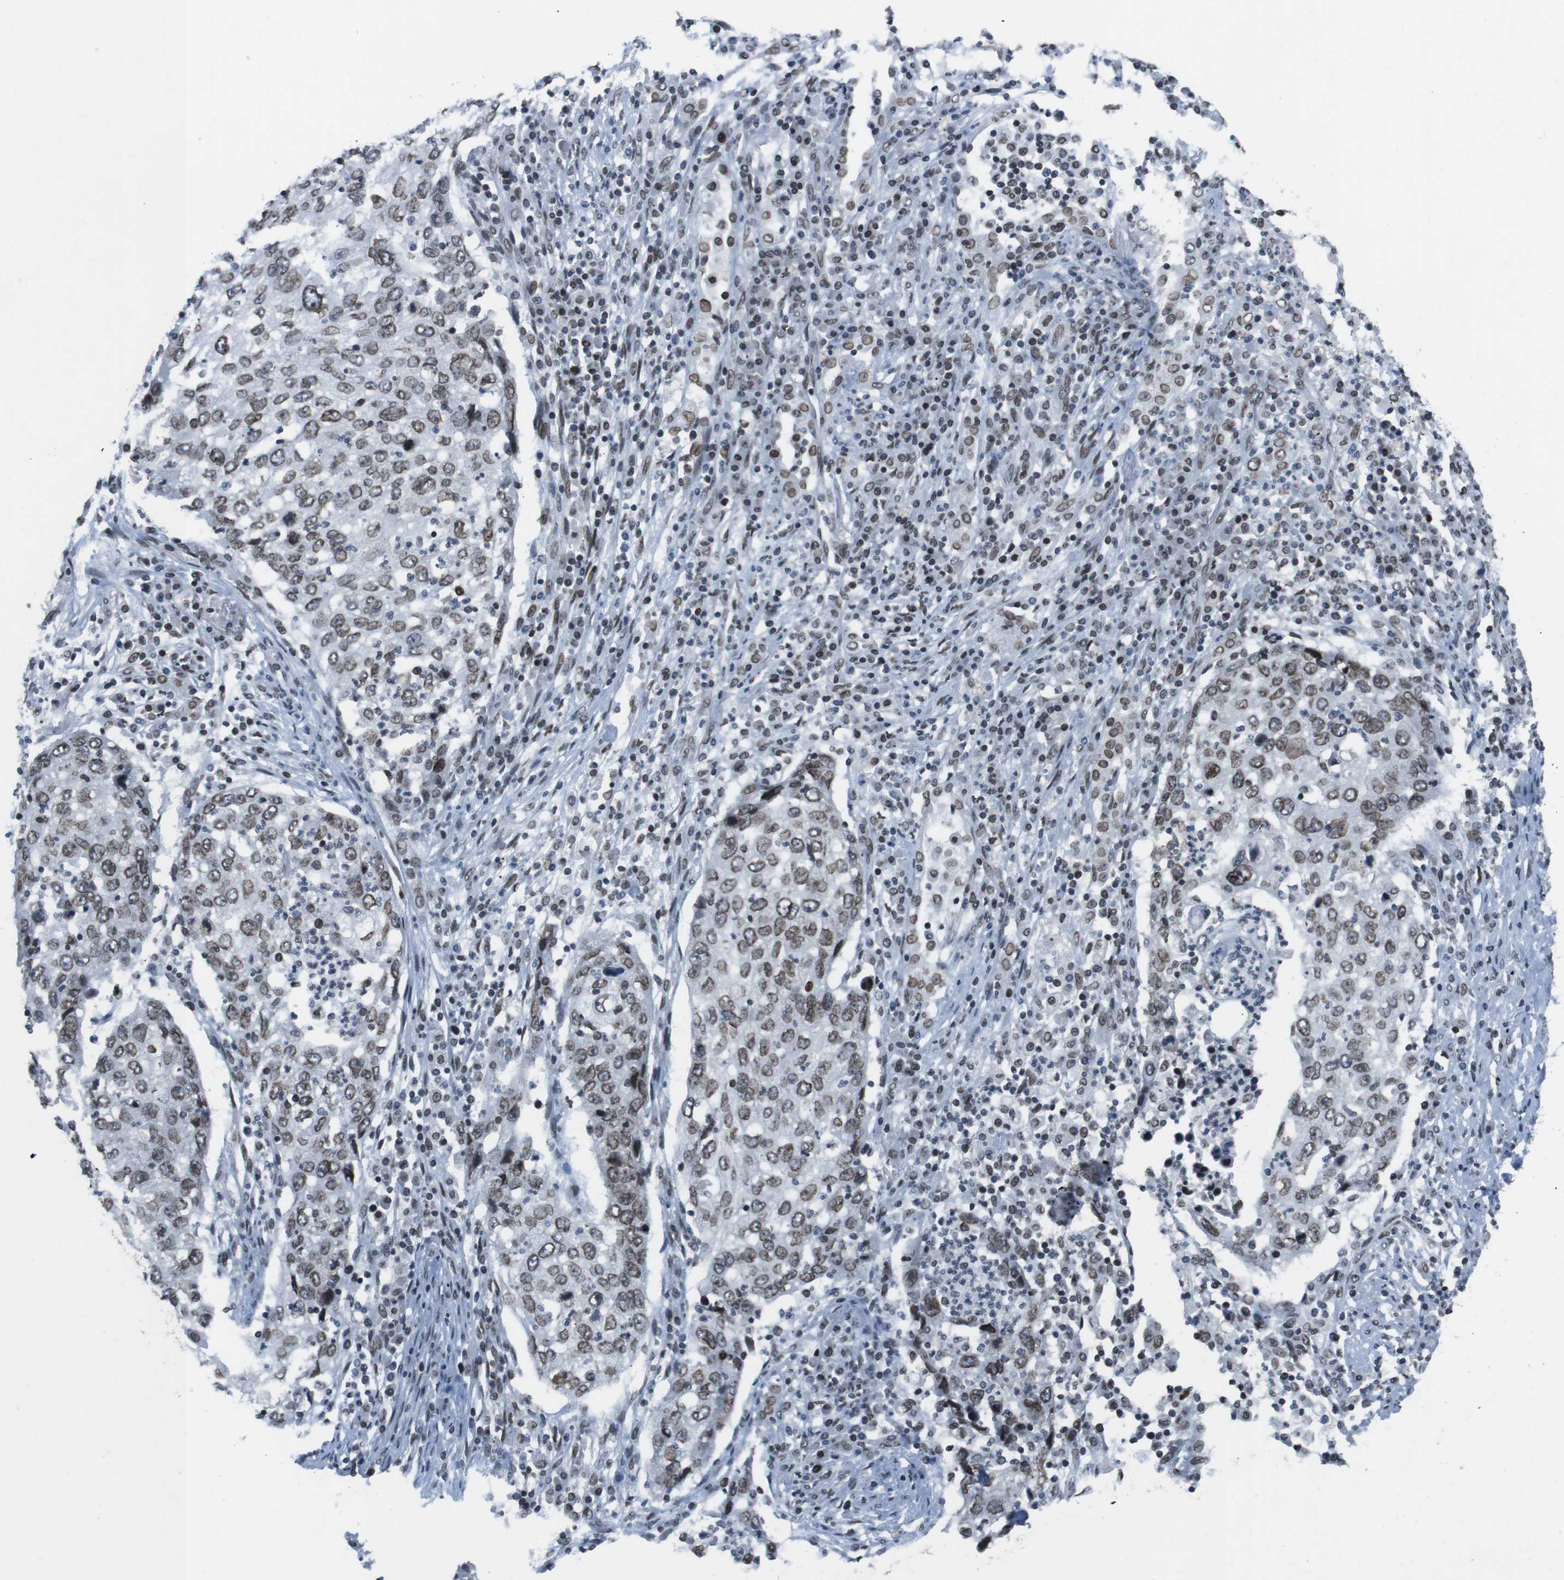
{"staining": {"intensity": "moderate", "quantity": ">75%", "location": "cytoplasmic/membranous,nuclear"}, "tissue": "lung cancer", "cell_type": "Tumor cells", "image_type": "cancer", "snomed": [{"axis": "morphology", "description": "Squamous cell carcinoma, NOS"}, {"axis": "topography", "description": "Lung"}], "caption": "Human lung cancer (squamous cell carcinoma) stained with a brown dye reveals moderate cytoplasmic/membranous and nuclear positive positivity in approximately >75% of tumor cells.", "gene": "MAD1L1", "patient": {"sex": "female", "age": 63}}